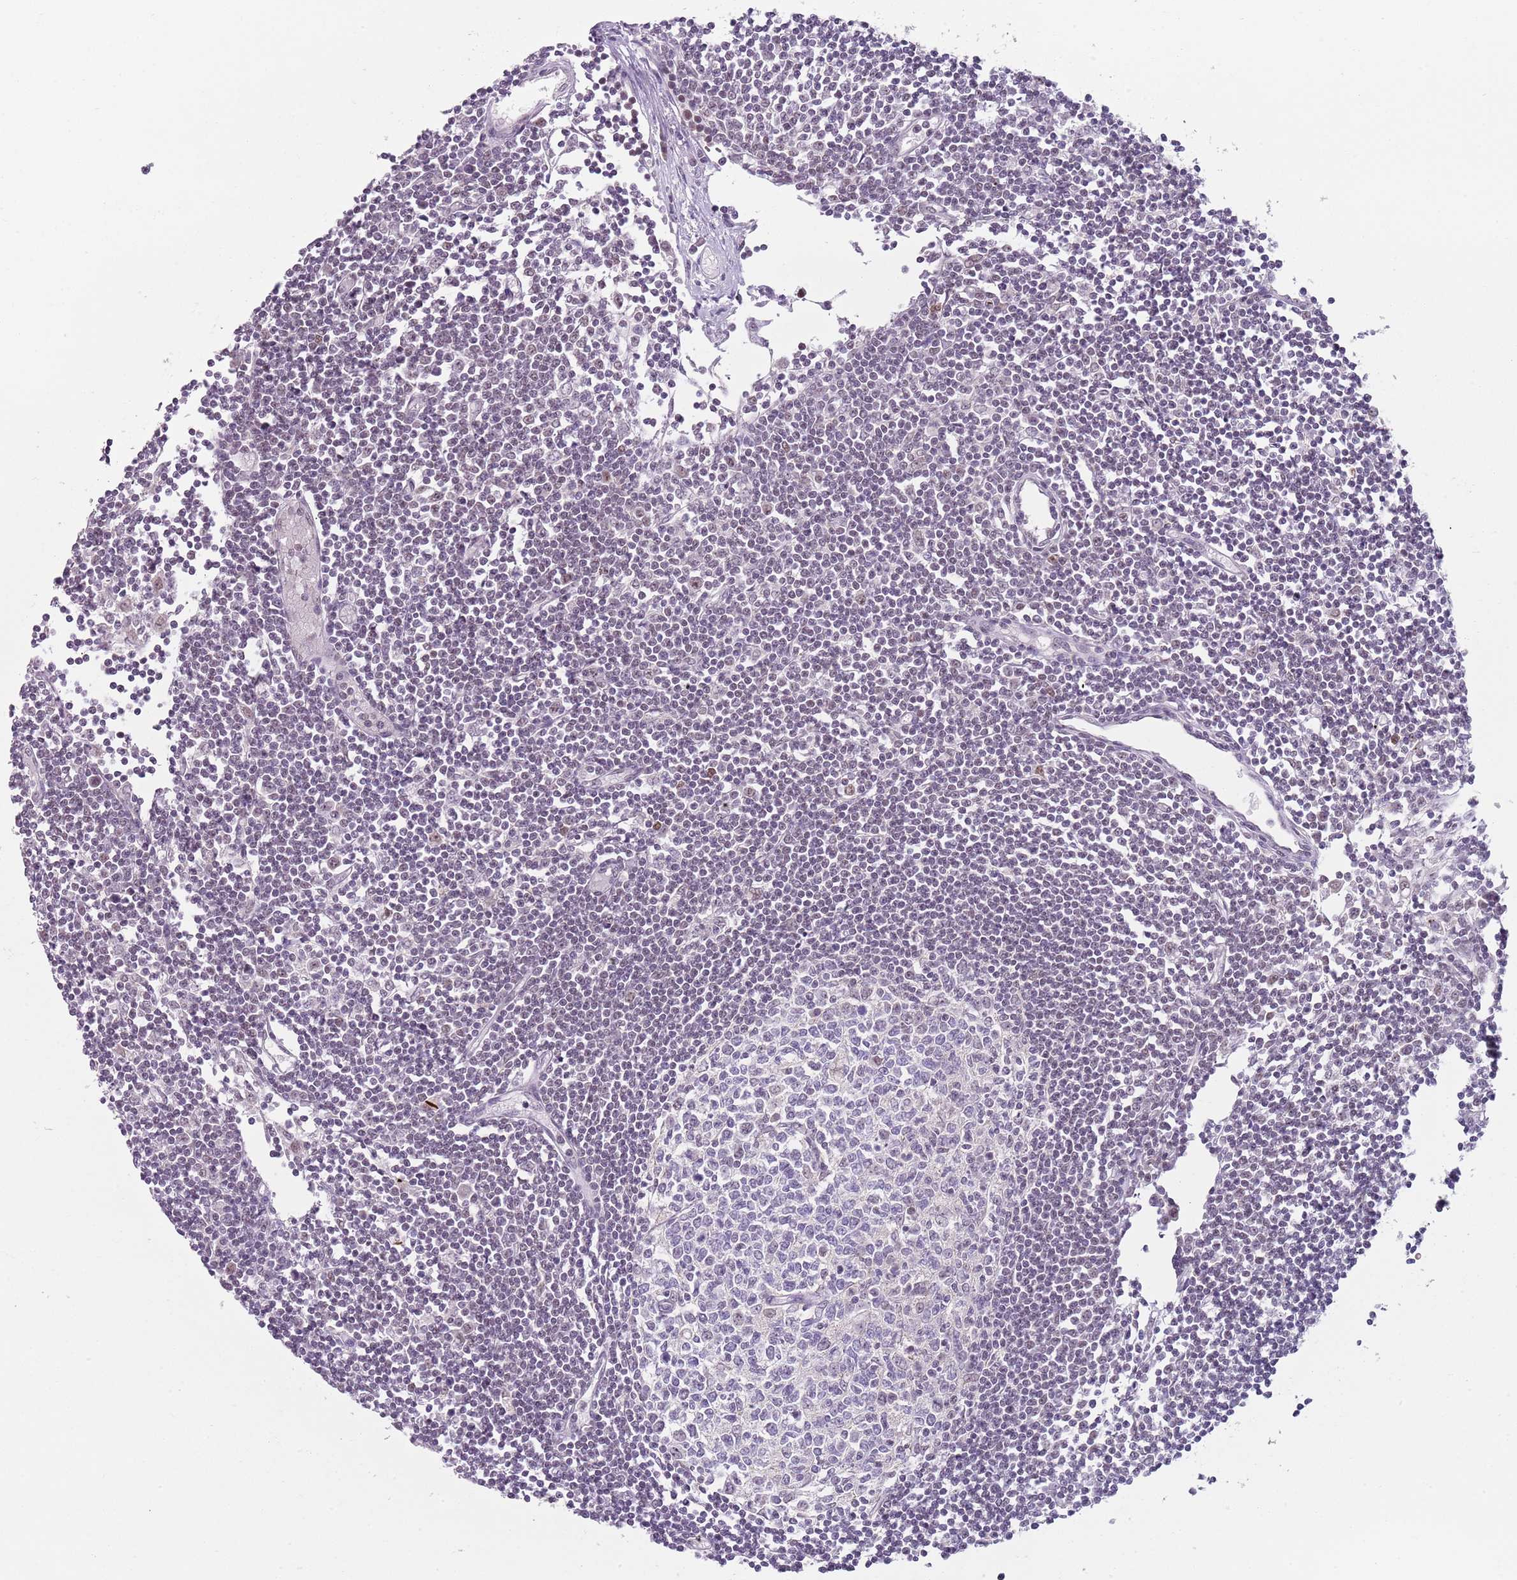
{"staining": {"intensity": "negative", "quantity": "none", "location": "none"}, "tissue": "lymph node", "cell_type": "Germinal center cells", "image_type": "normal", "snomed": [{"axis": "morphology", "description": "Normal tissue, NOS"}, {"axis": "topography", "description": "Lymph node"}], "caption": "Immunohistochemistry photomicrograph of unremarkable human lymph node stained for a protein (brown), which demonstrates no positivity in germinal center cells.", "gene": "SMARCAL1", "patient": {"sex": "female", "age": 11}}